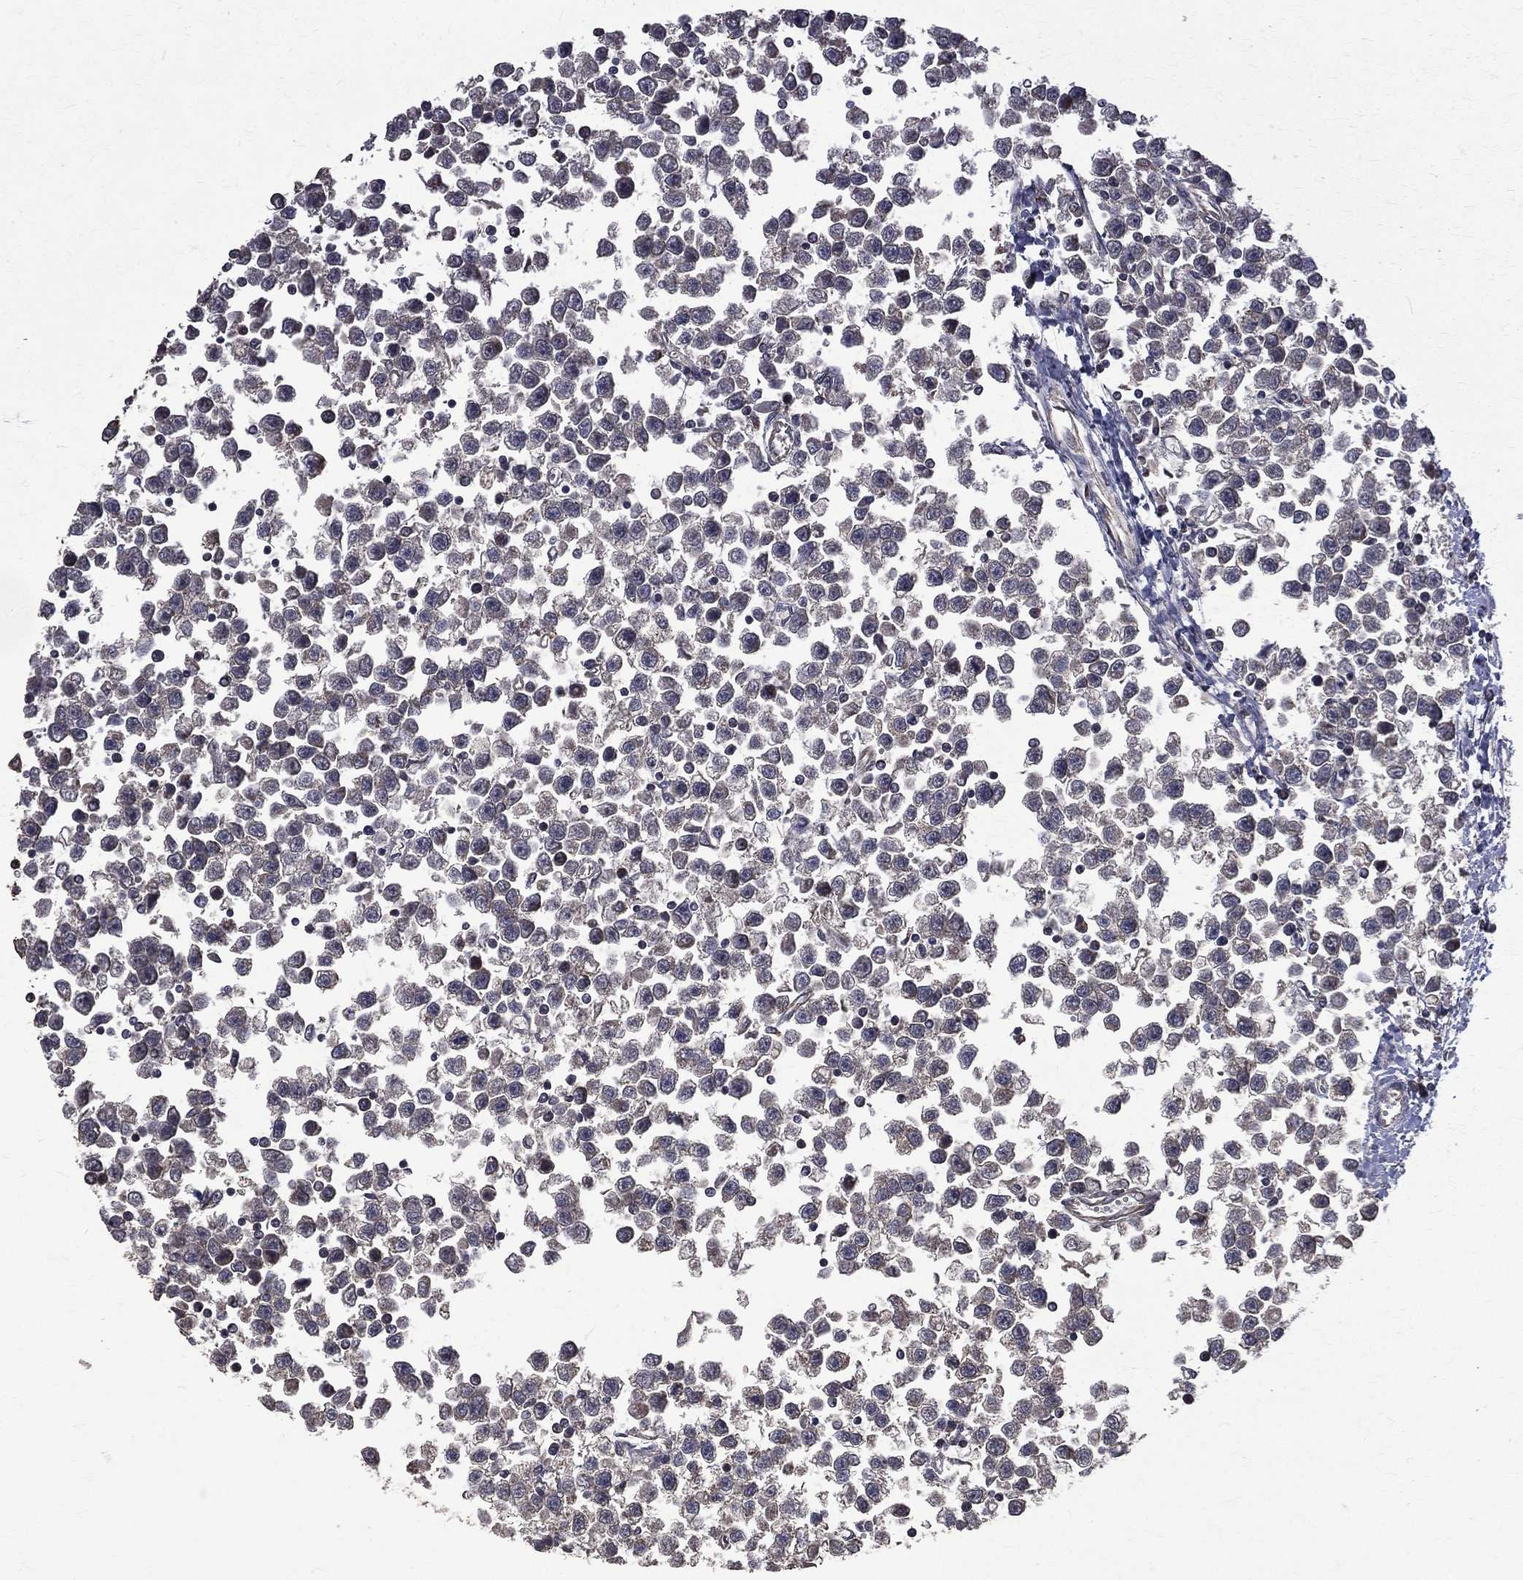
{"staining": {"intensity": "weak", "quantity": "25%-75%", "location": "cytoplasmic/membranous"}, "tissue": "testis cancer", "cell_type": "Tumor cells", "image_type": "cancer", "snomed": [{"axis": "morphology", "description": "Seminoma, NOS"}, {"axis": "topography", "description": "Testis"}], "caption": "Protein expression analysis of testis seminoma displays weak cytoplasmic/membranous expression in approximately 25%-75% of tumor cells.", "gene": "RPGR", "patient": {"sex": "male", "age": 34}}